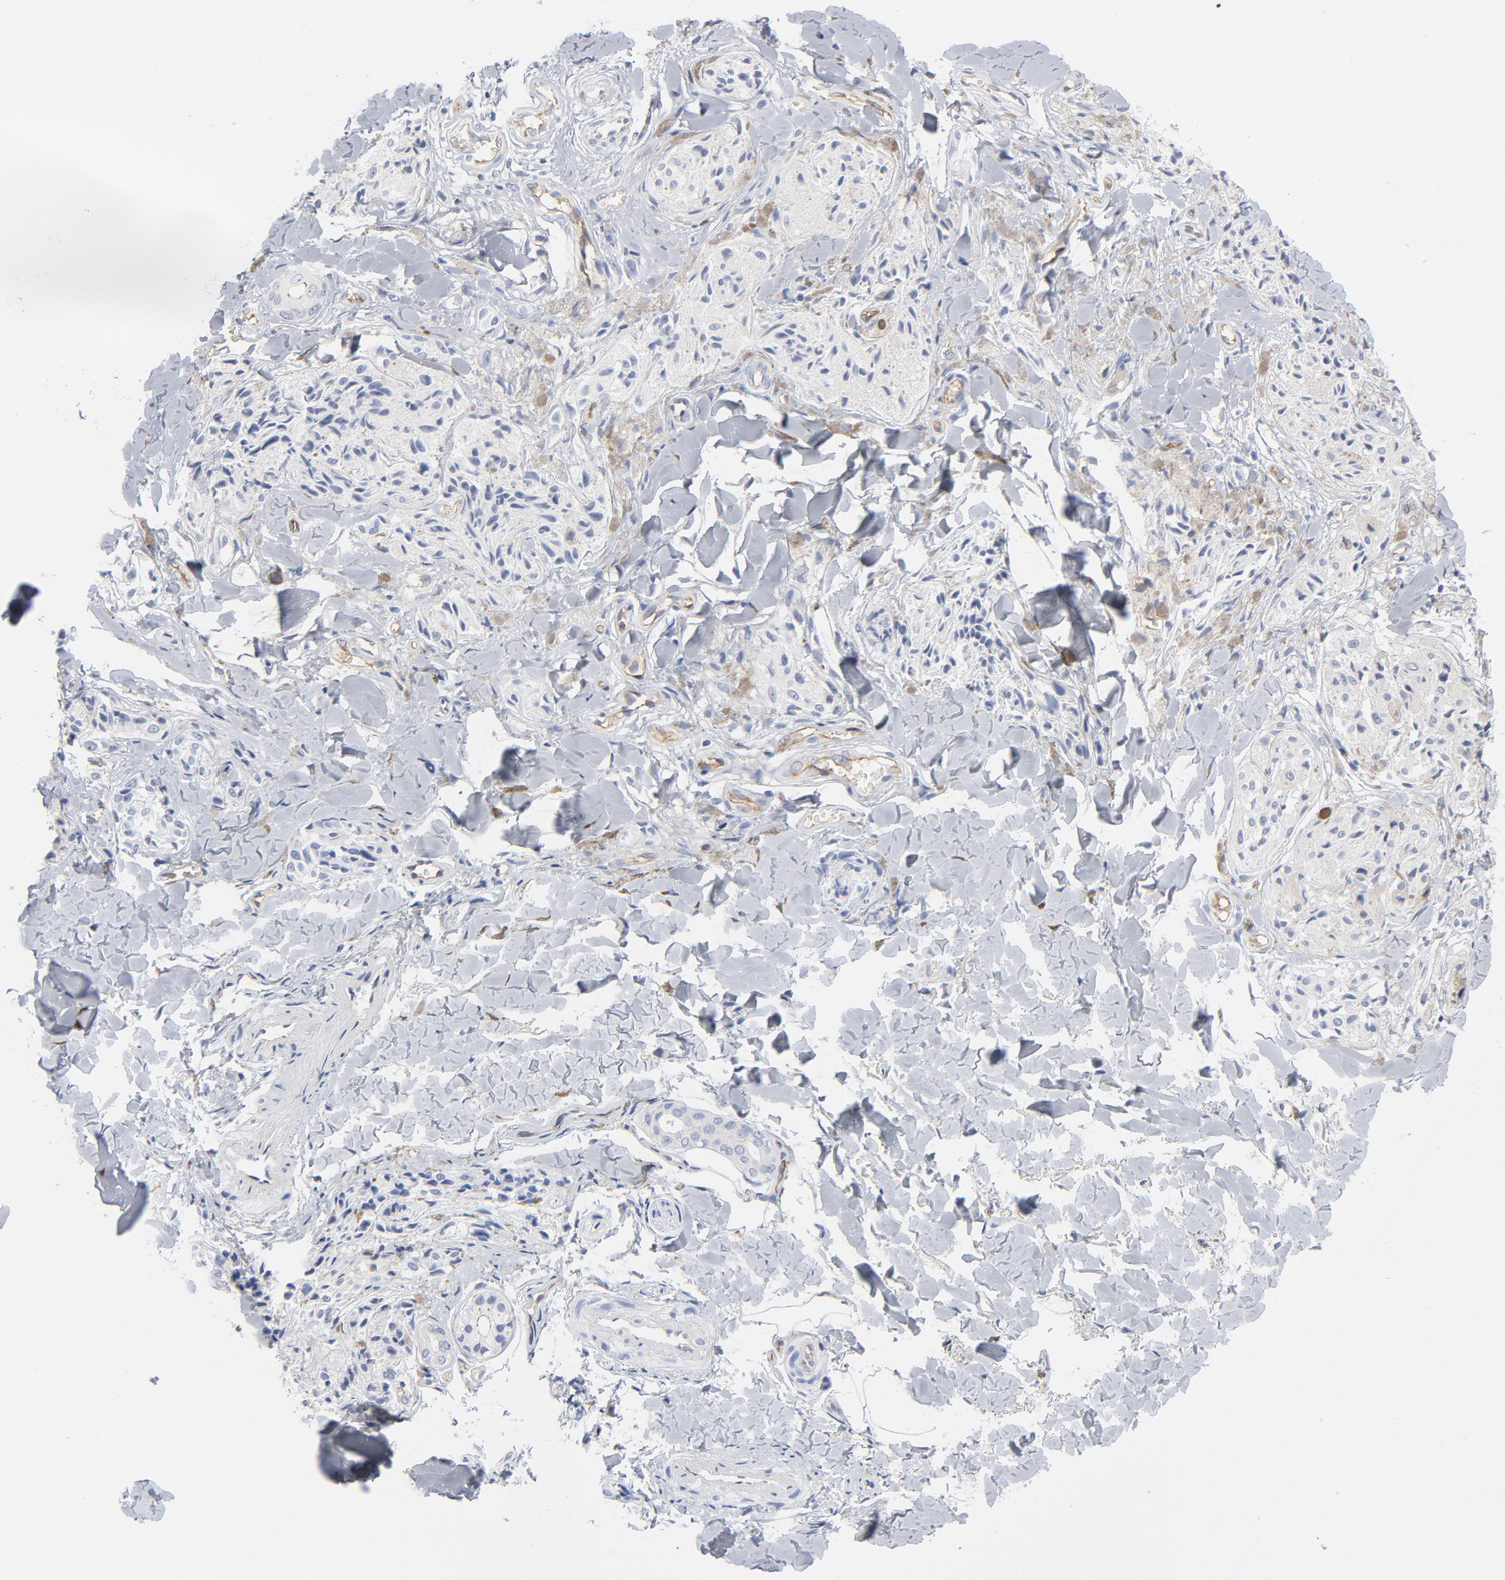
{"staining": {"intensity": "weak", "quantity": "<25%", "location": "cytoplasmic/membranous"}, "tissue": "melanoma", "cell_type": "Tumor cells", "image_type": "cancer", "snomed": [{"axis": "morphology", "description": "Malignant melanoma, Metastatic site"}, {"axis": "topography", "description": "Skin"}], "caption": "Tumor cells show no significant protein expression in melanoma.", "gene": "SHANK3", "patient": {"sex": "female", "age": 66}}